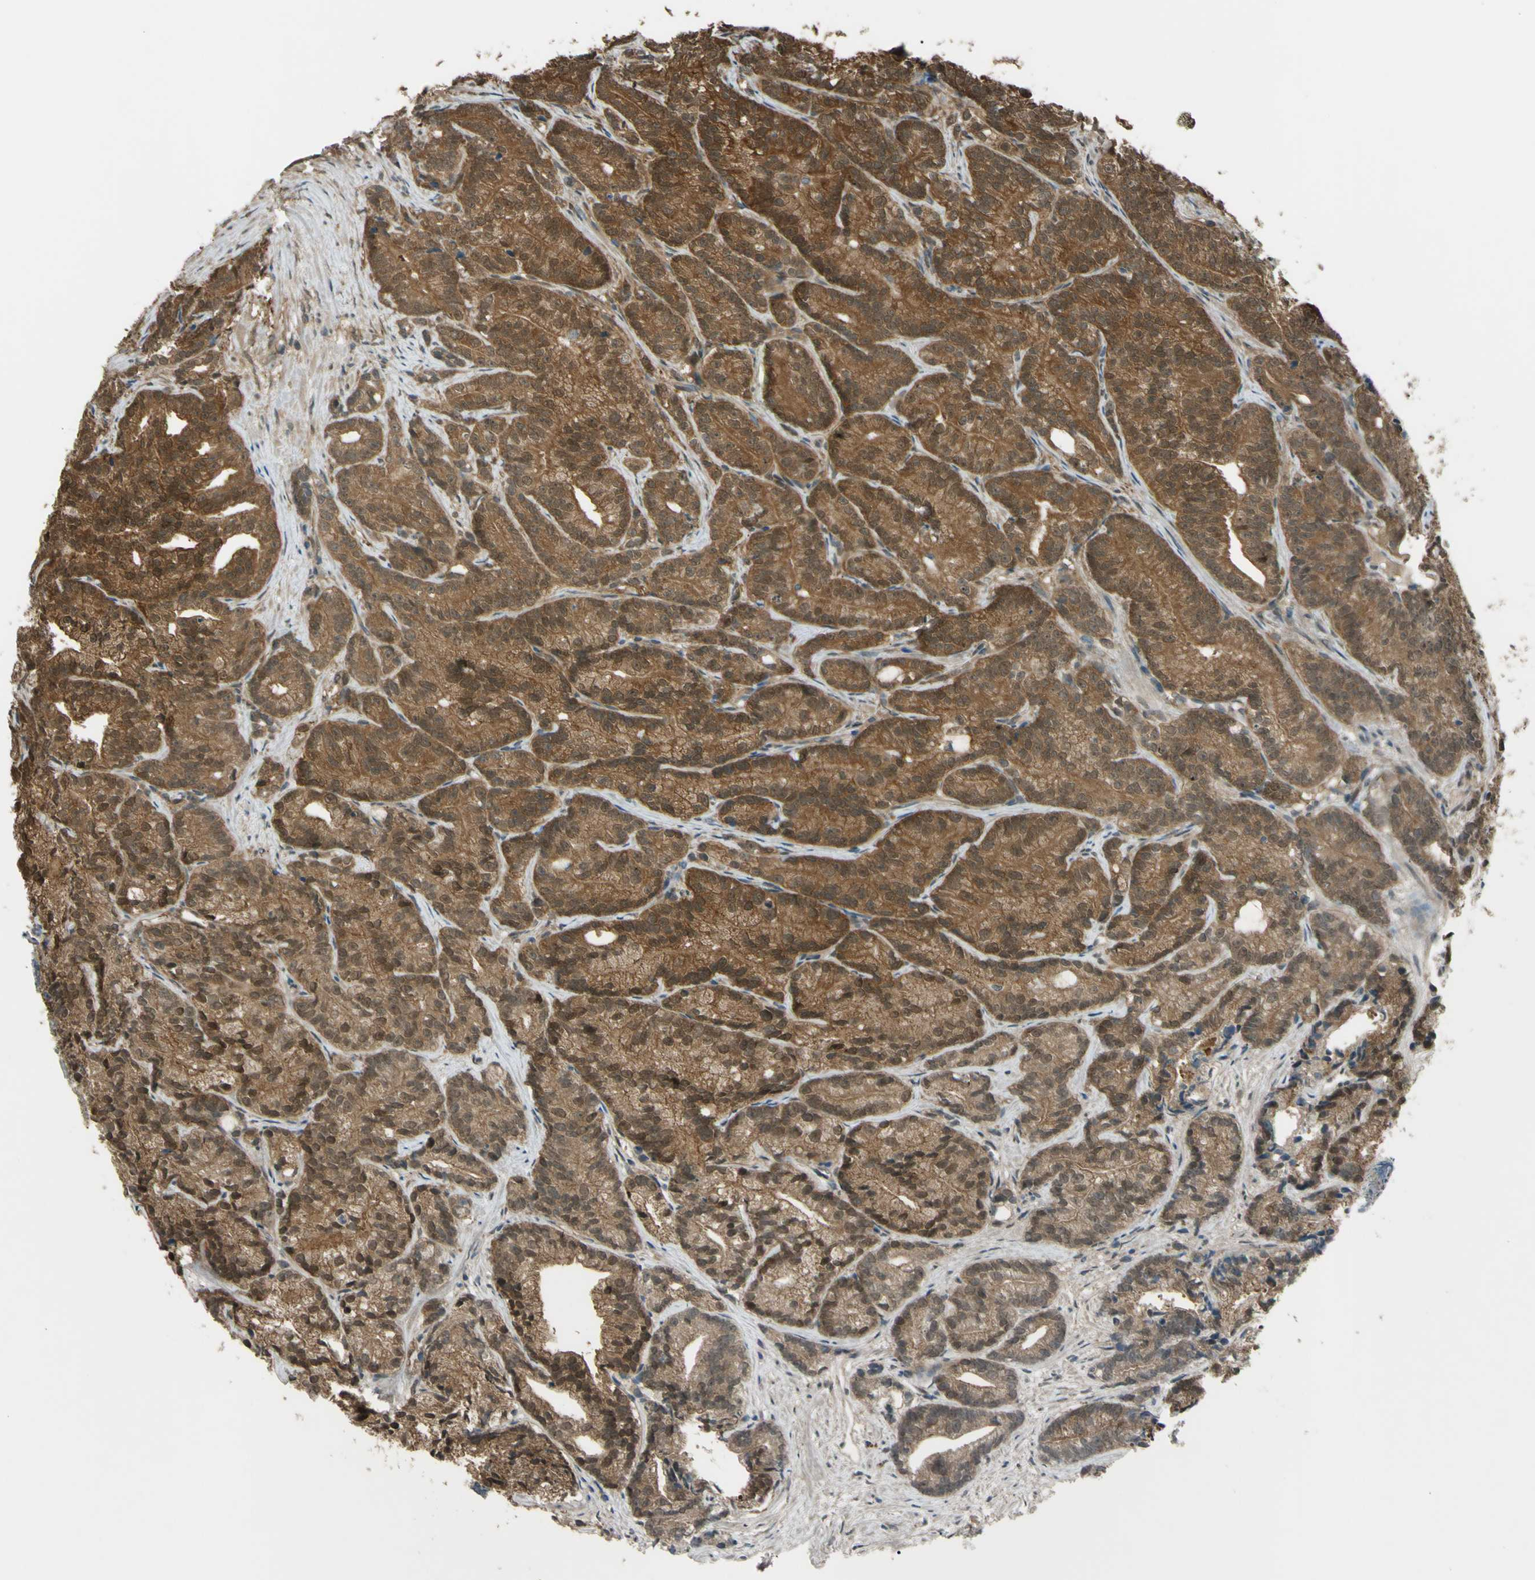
{"staining": {"intensity": "strong", "quantity": ">75%", "location": "cytoplasmic/membranous"}, "tissue": "prostate cancer", "cell_type": "Tumor cells", "image_type": "cancer", "snomed": [{"axis": "morphology", "description": "Adenocarcinoma, Low grade"}, {"axis": "topography", "description": "Prostate"}], "caption": "Human prostate cancer (adenocarcinoma (low-grade)) stained with a protein marker displays strong staining in tumor cells.", "gene": "YWHAQ", "patient": {"sex": "male", "age": 89}}